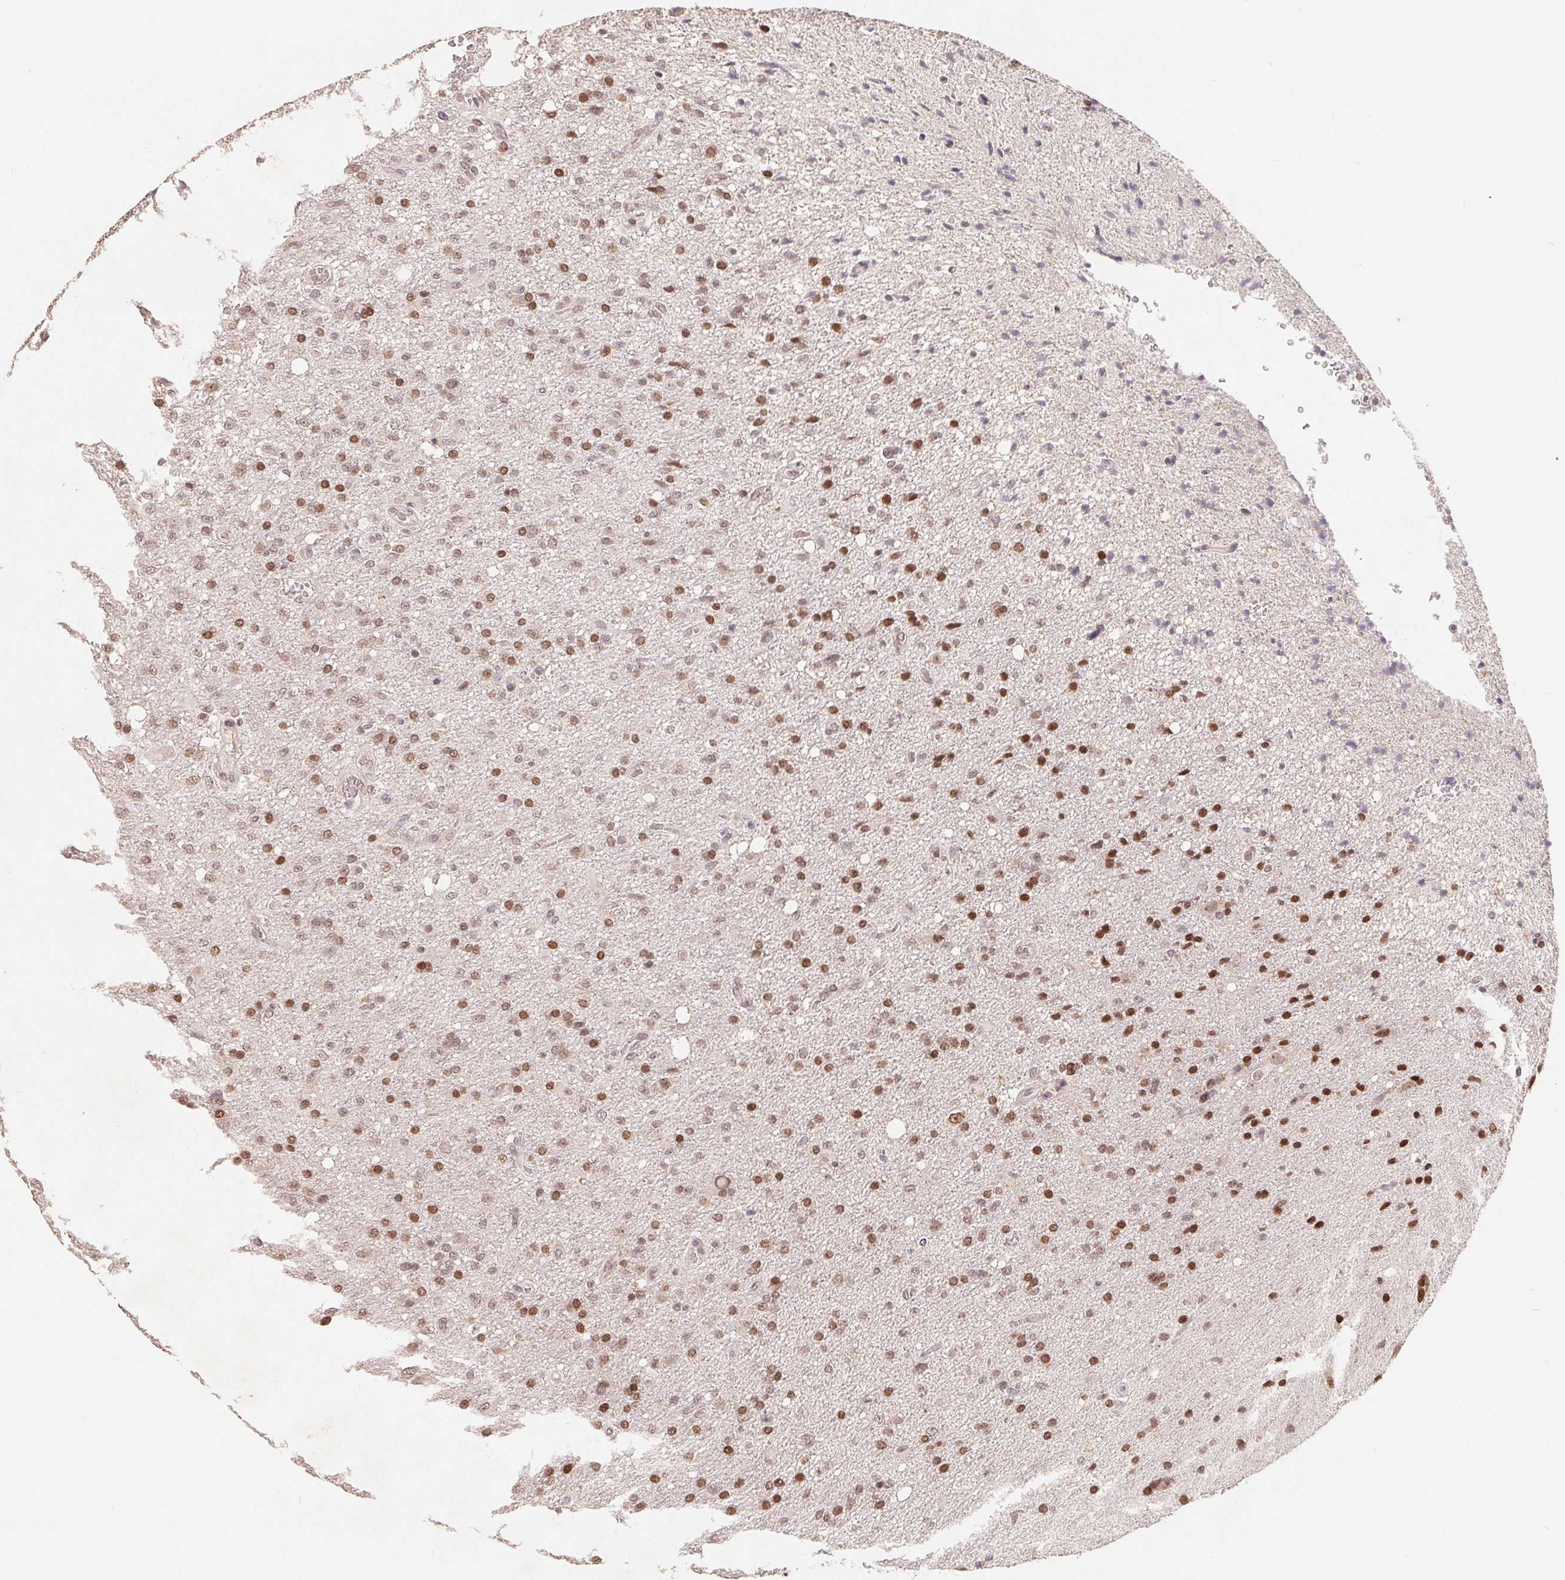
{"staining": {"intensity": "moderate", "quantity": "25%-75%", "location": "nuclear"}, "tissue": "glioma", "cell_type": "Tumor cells", "image_type": "cancer", "snomed": [{"axis": "morphology", "description": "Glioma, malignant, Low grade"}, {"axis": "topography", "description": "Brain"}], "caption": "DAB immunohistochemical staining of human glioma displays moderate nuclear protein expression in approximately 25%-75% of tumor cells. The staining was performed using DAB (3,3'-diaminobenzidine) to visualize the protein expression in brown, while the nuclei were stained in blue with hematoxylin (Magnification: 20x).", "gene": "HMGN3", "patient": {"sex": "male", "age": 66}}